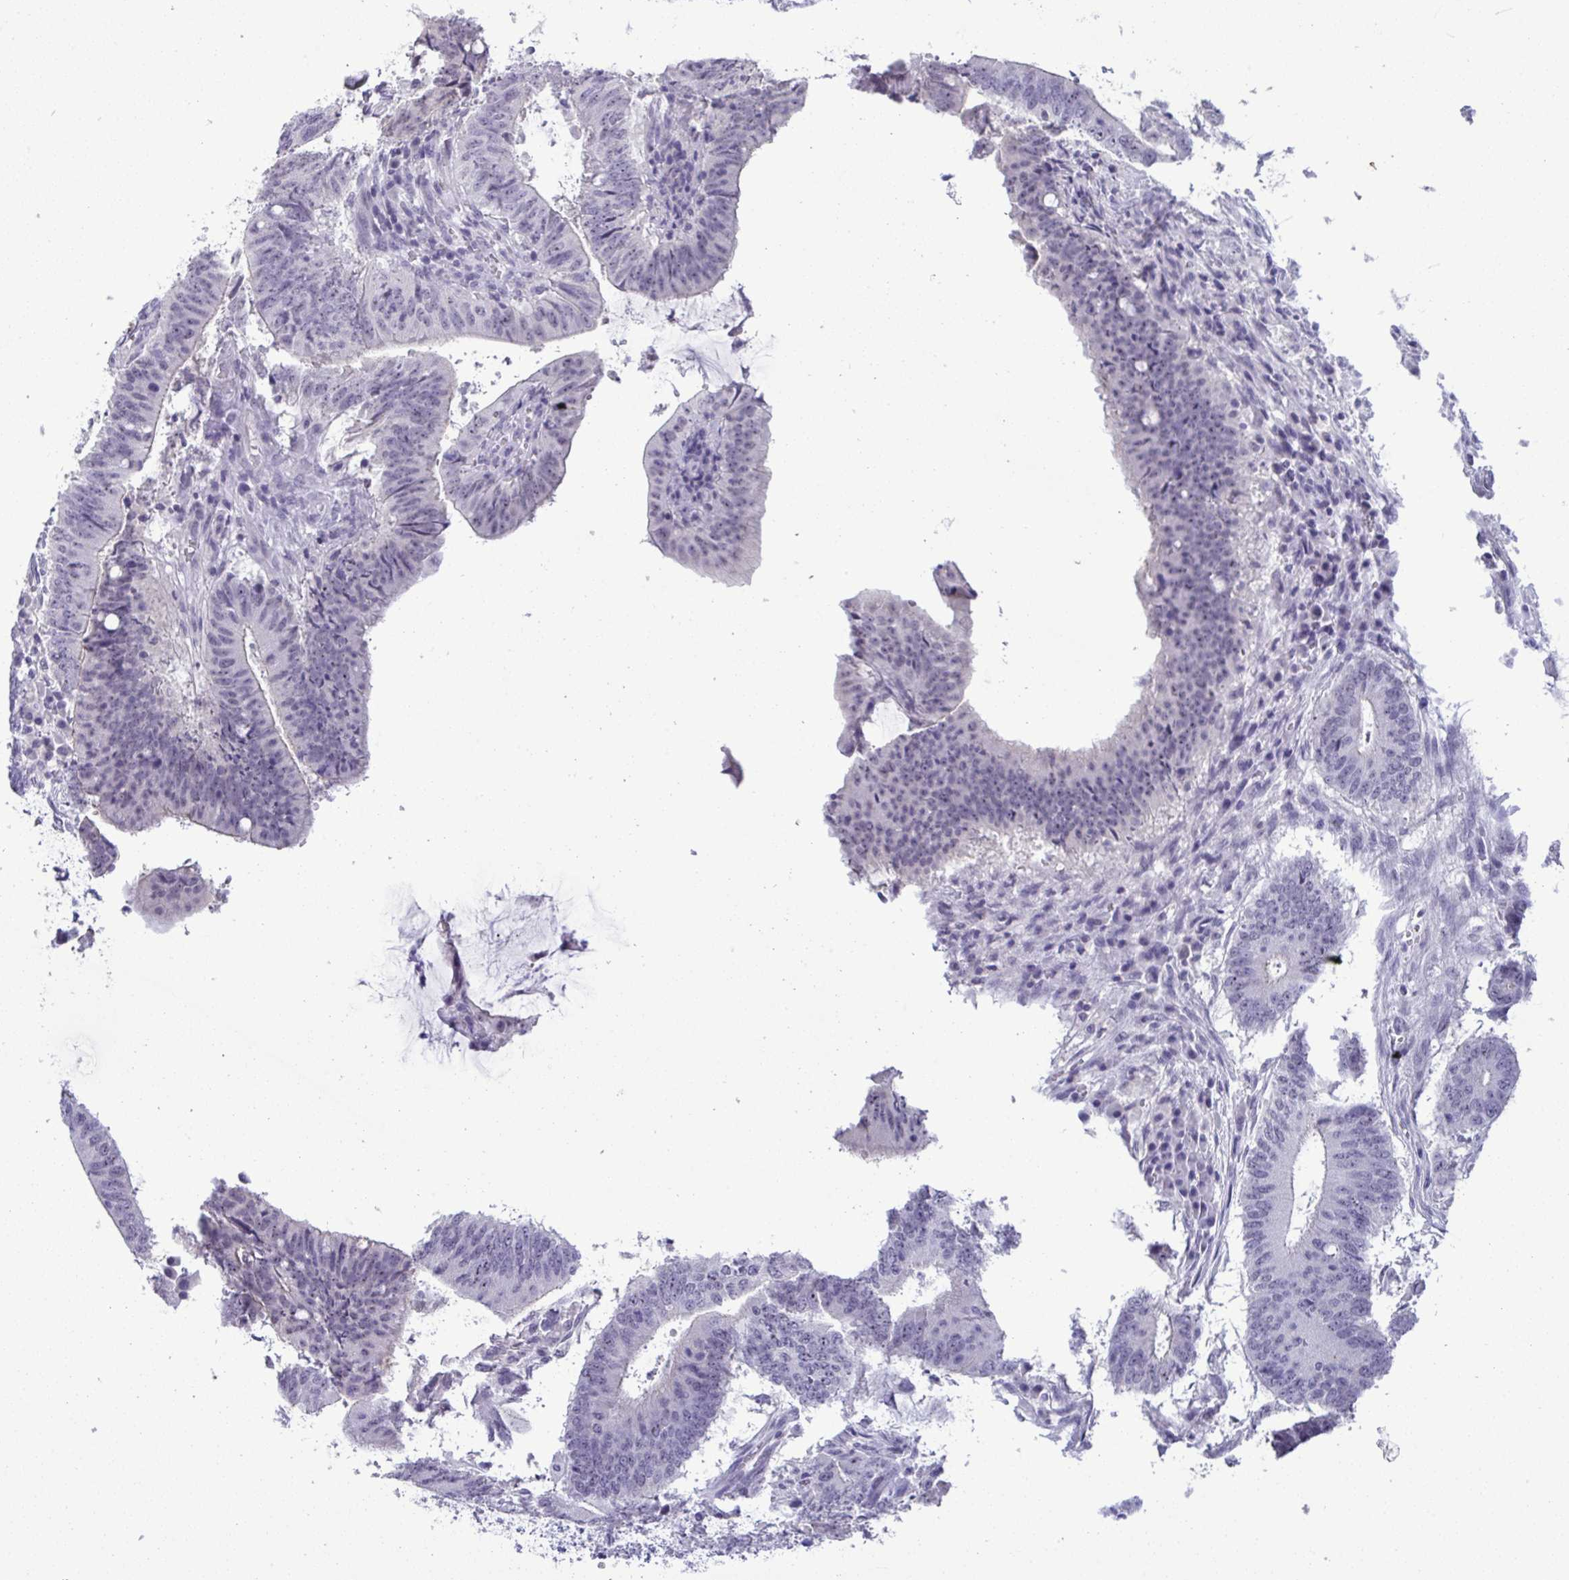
{"staining": {"intensity": "negative", "quantity": "none", "location": "none"}, "tissue": "colorectal cancer", "cell_type": "Tumor cells", "image_type": "cancer", "snomed": [{"axis": "morphology", "description": "Adenocarcinoma, NOS"}, {"axis": "topography", "description": "Colon"}], "caption": "This is an immunohistochemistry micrograph of colorectal adenocarcinoma. There is no staining in tumor cells.", "gene": "YBX2", "patient": {"sex": "female", "age": 43}}